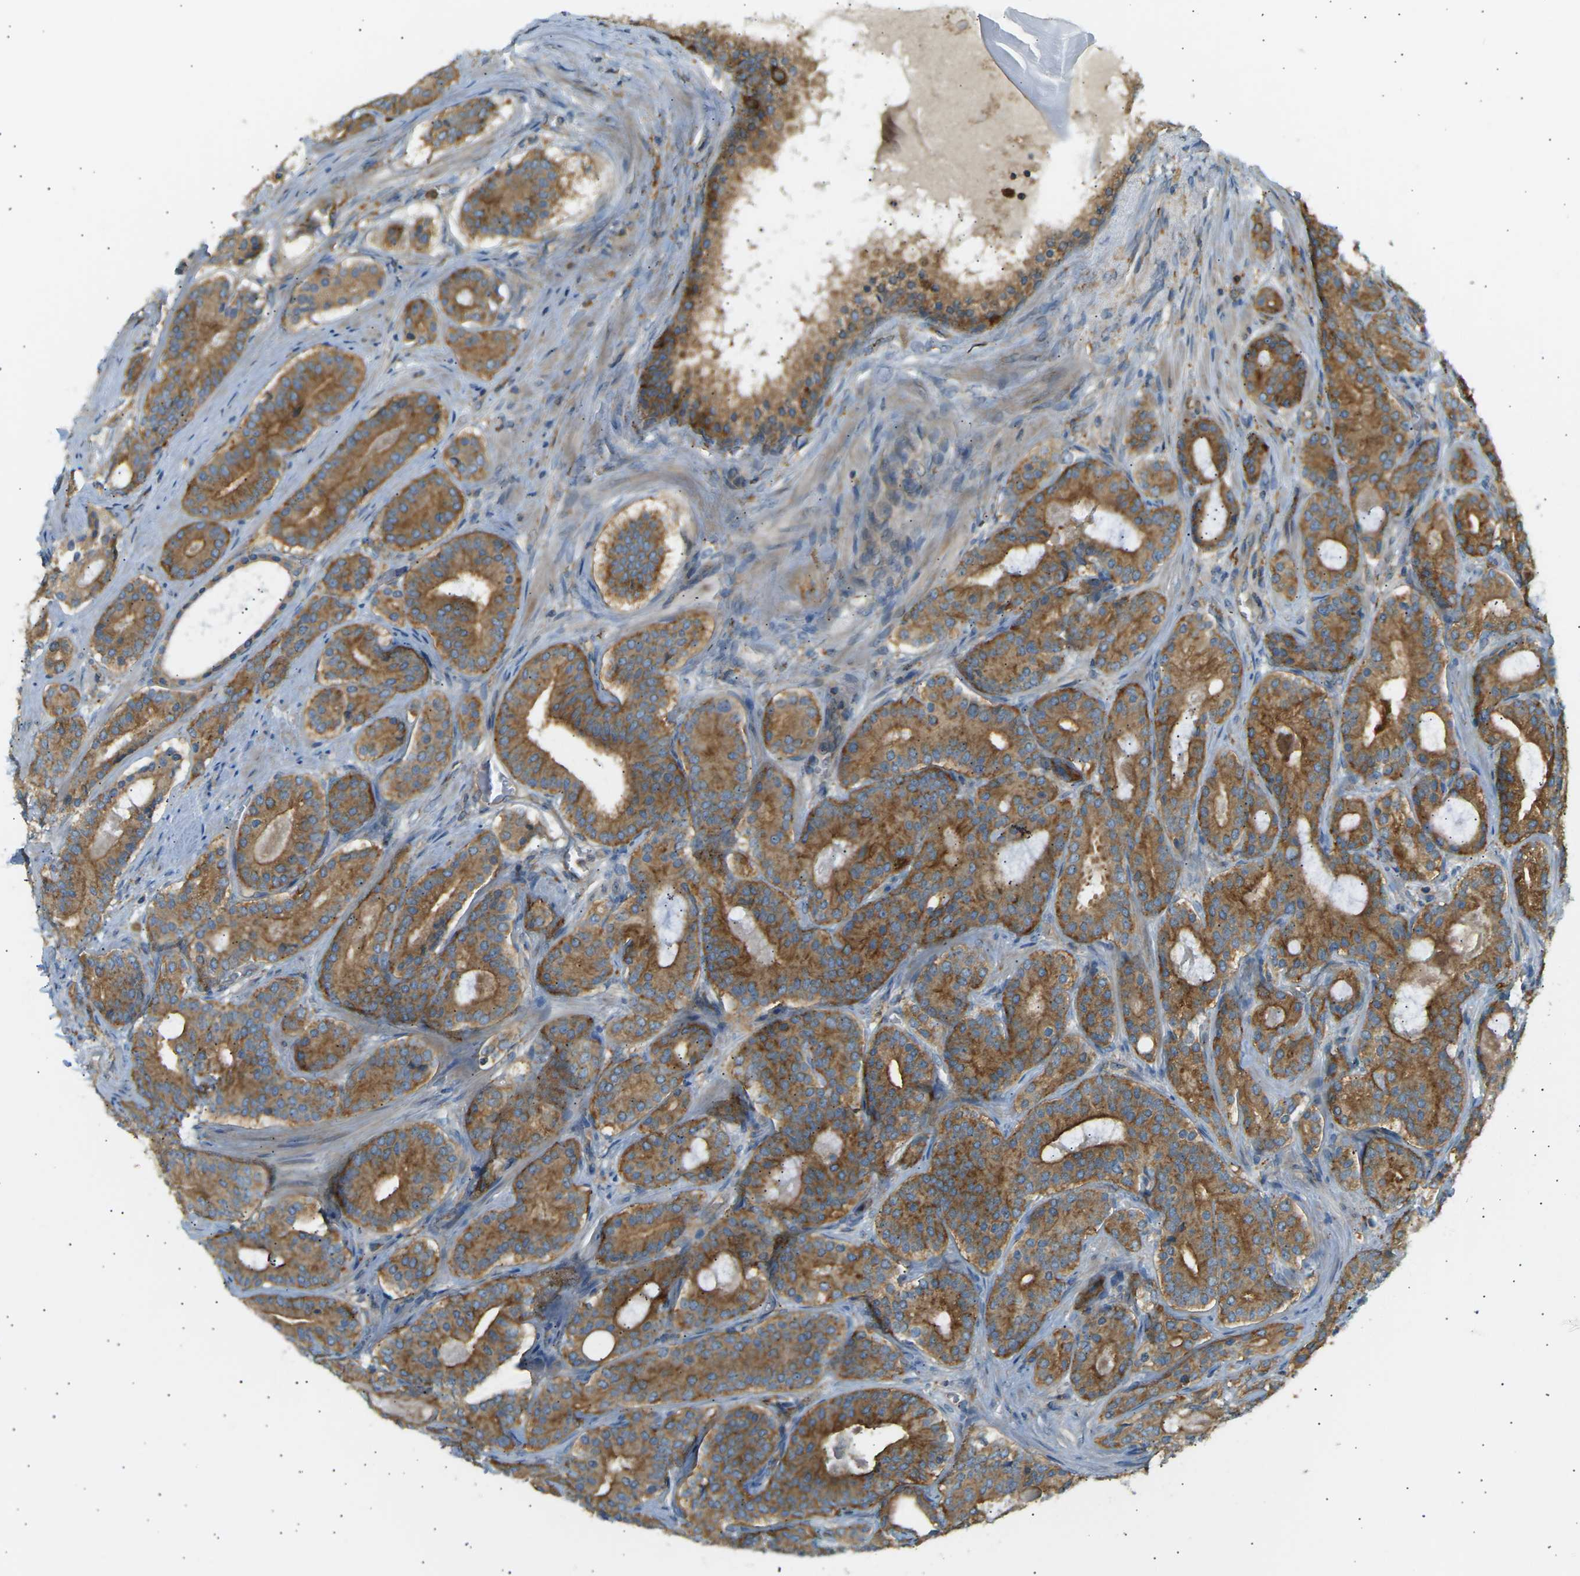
{"staining": {"intensity": "moderate", "quantity": ">75%", "location": "cytoplasmic/membranous"}, "tissue": "prostate cancer", "cell_type": "Tumor cells", "image_type": "cancer", "snomed": [{"axis": "morphology", "description": "Adenocarcinoma, High grade"}, {"axis": "topography", "description": "Prostate"}], "caption": "There is medium levels of moderate cytoplasmic/membranous positivity in tumor cells of high-grade adenocarcinoma (prostate), as demonstrated by immunohistochemical staining (brown color).", "gene": "CDK17", "patient": {"sex": "male", "age": 60}}